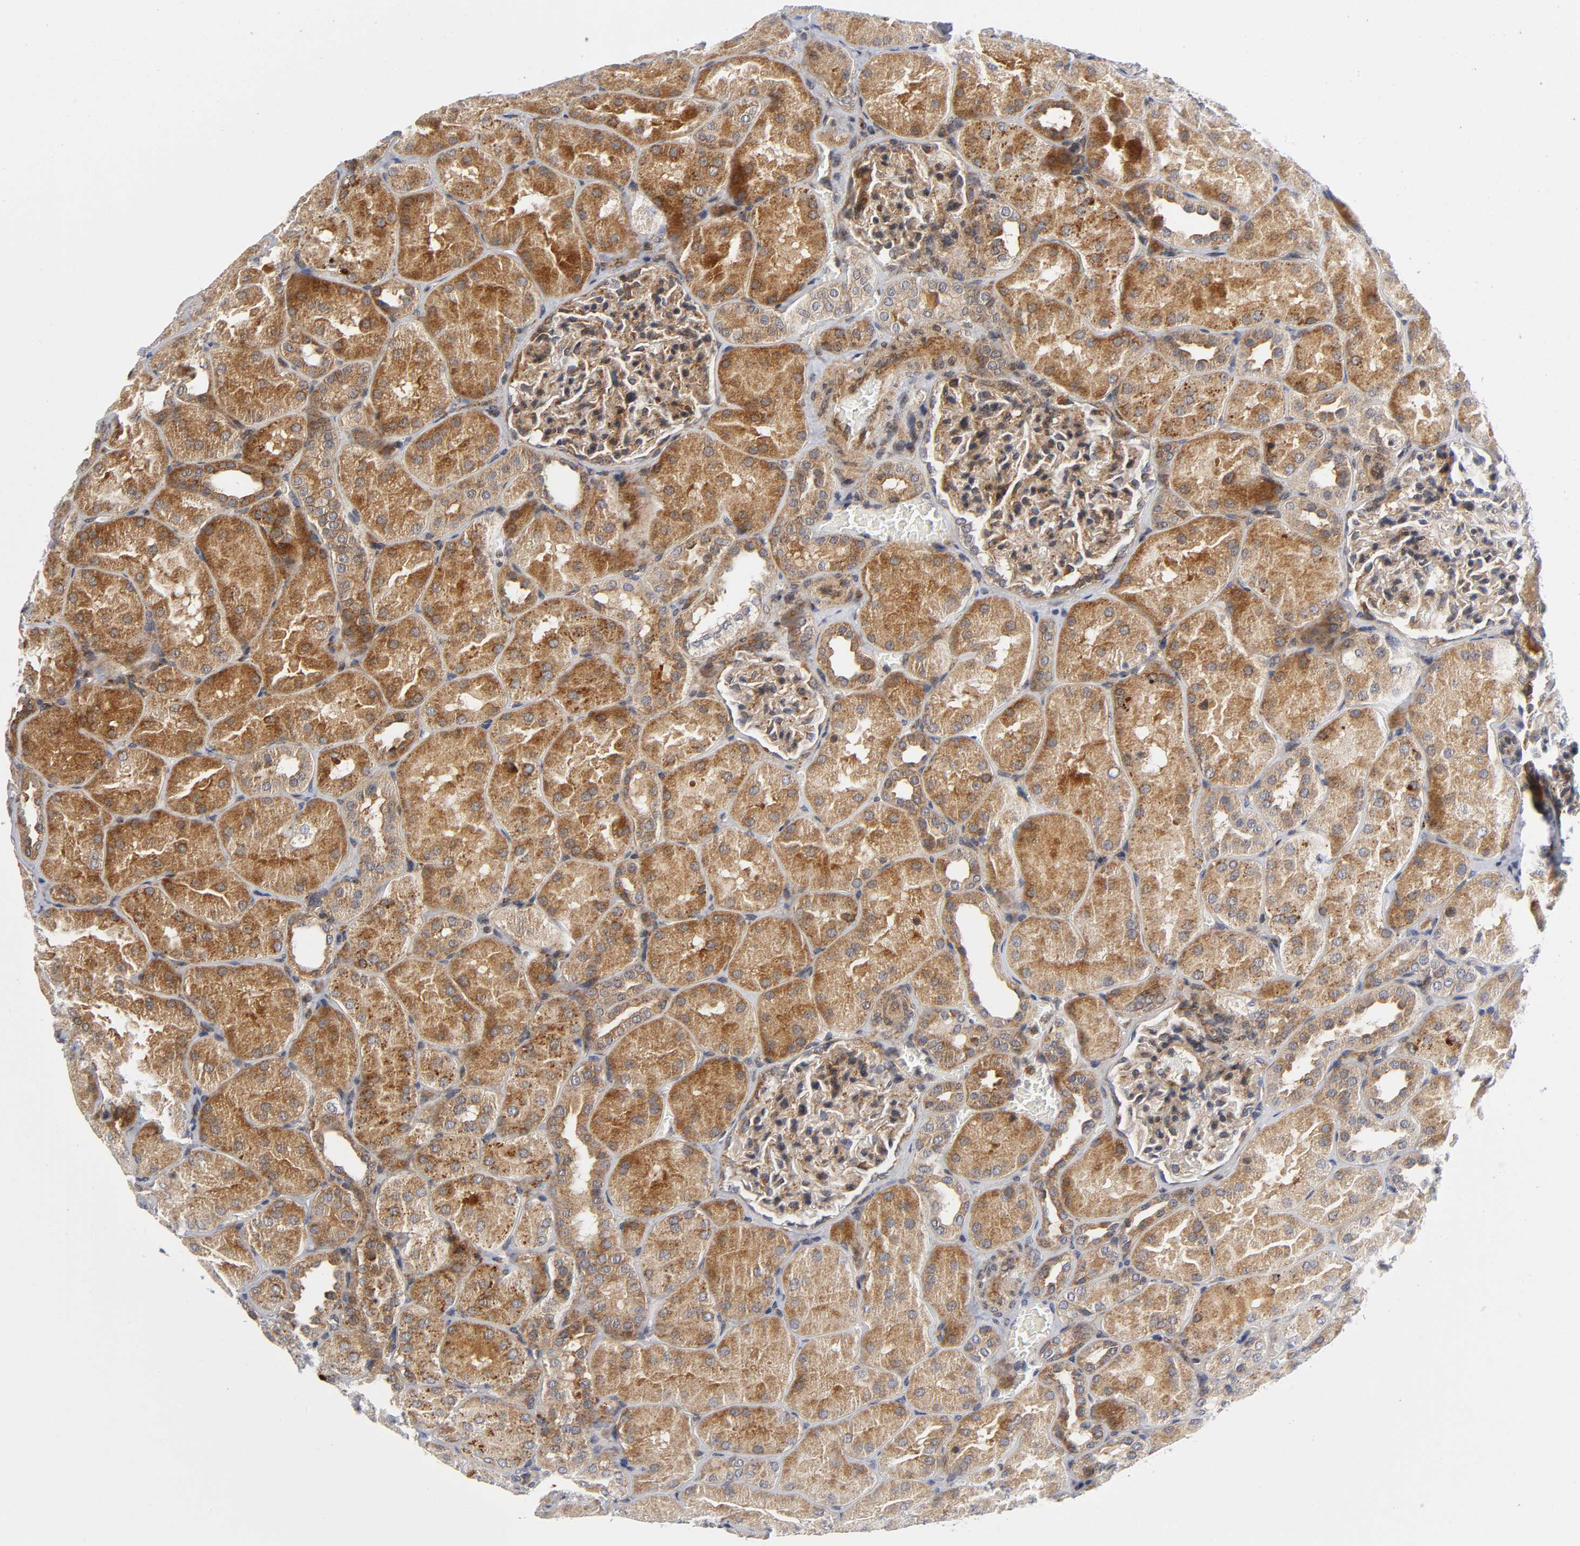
{"staining": {"intensity": "moderate", "quantity": ">75%", "location": "cytoplasmic/membranous"}, "tissue": "kidney", "cell_type": "Cells in glomeruli", "image_type": "normal", "snomed": [{"axis": "morphology", "description": "Normal tissue, NOS"}, {"axis": "topography", "description": "Kidney"}], "caption": "This image displays benign kidney stained with immunohistochemistry (IHC) to label a protein in brown. The cytoplasmic/membranous of cells in glomeruli show moderate positivity for the protein. Nuclei are counter-stained blue.", "gene": "EIF5", "patient": {"sex": "male", "age": 28}}